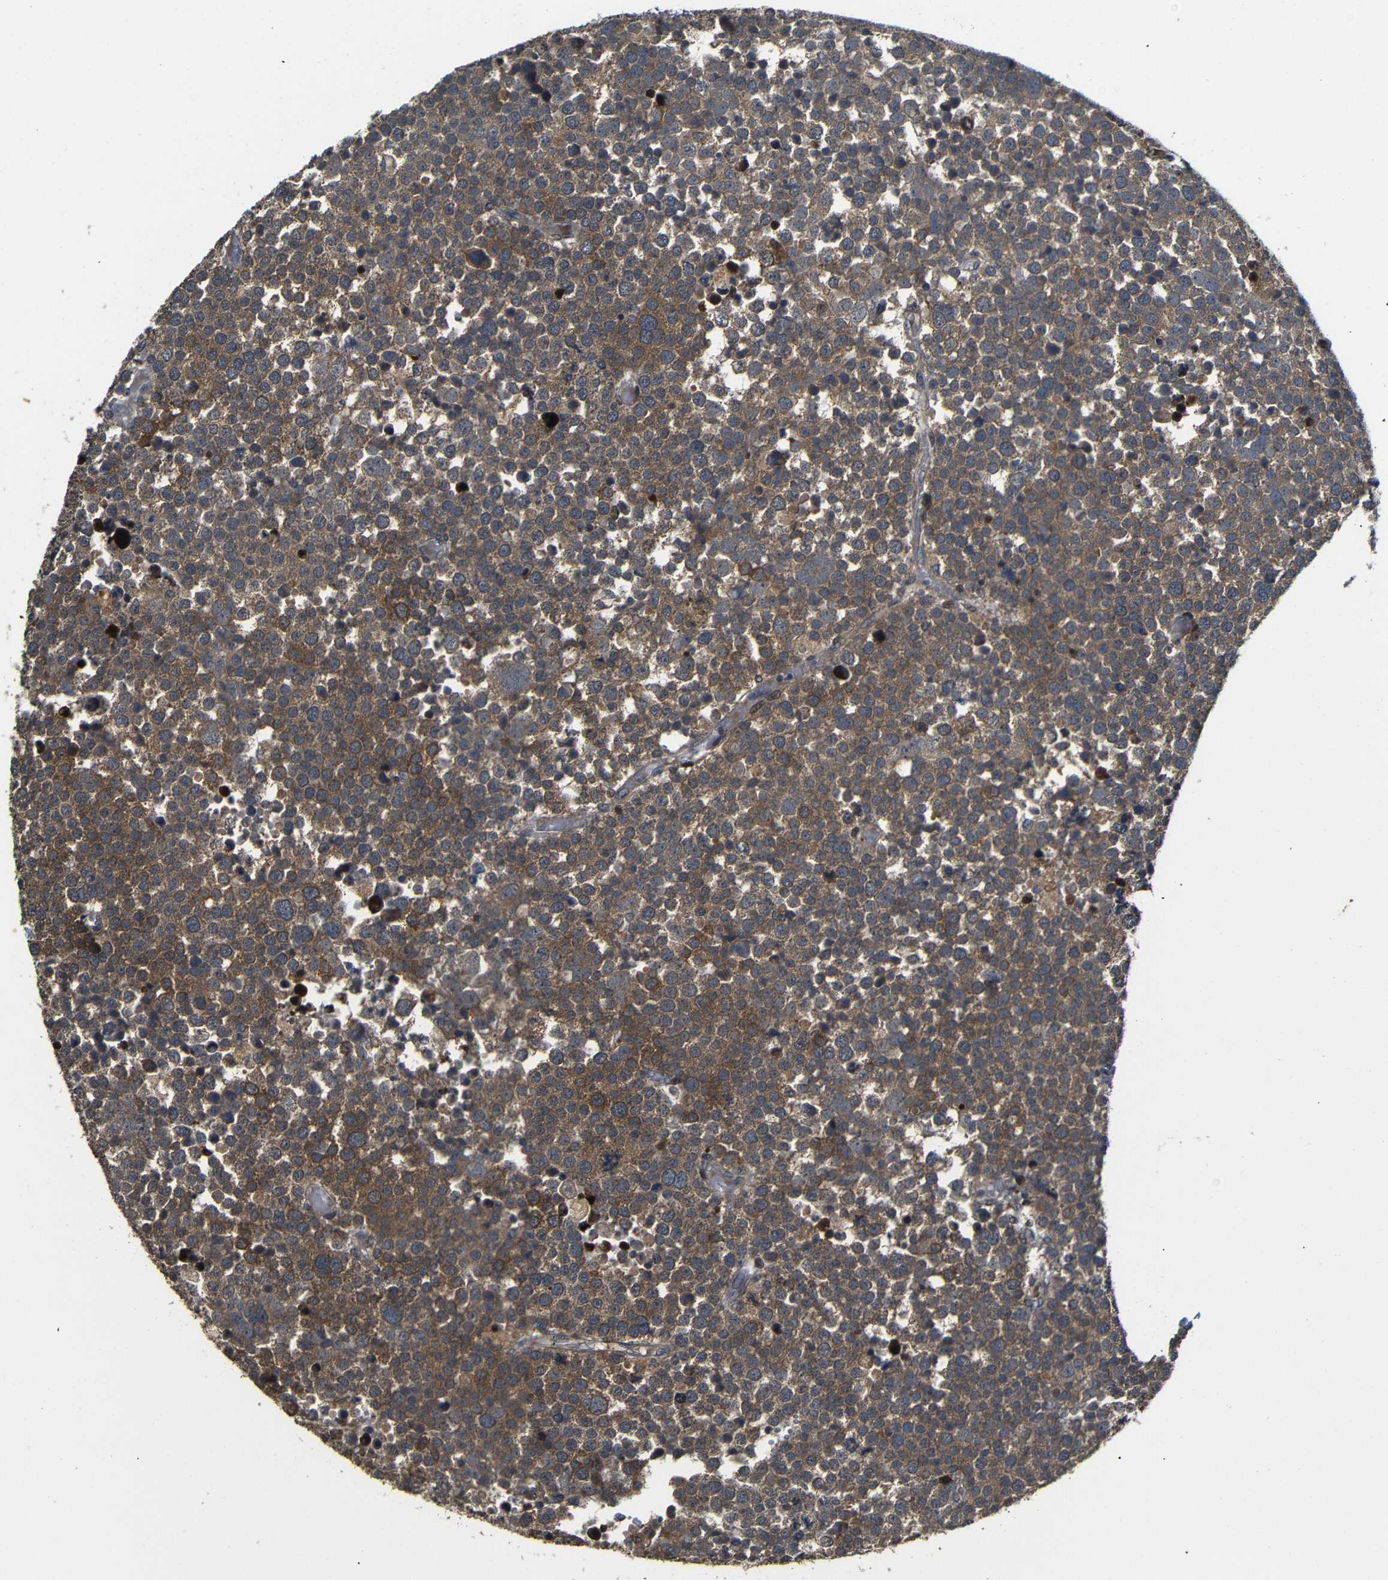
{"staining": {"intensity": "weak", "quantity": ">75%", "location": "cytoplasmic/membranous"}, "tissue": "testis cancer", "cell_type": "Tumor cells", "image_type": "cancer", "snomed": [{"axis": "morphology", "description": "Seminoma, NOS"}, {"axis": "topography", "description": "Testis"}], "caption": "Protein staining of seminoma (testis) tissue shows weak cytoplasmic/membranous staining in about >75% of tumor cells.", "gene": "ATG12", "patient": {"sex": "male", "age": 71}}